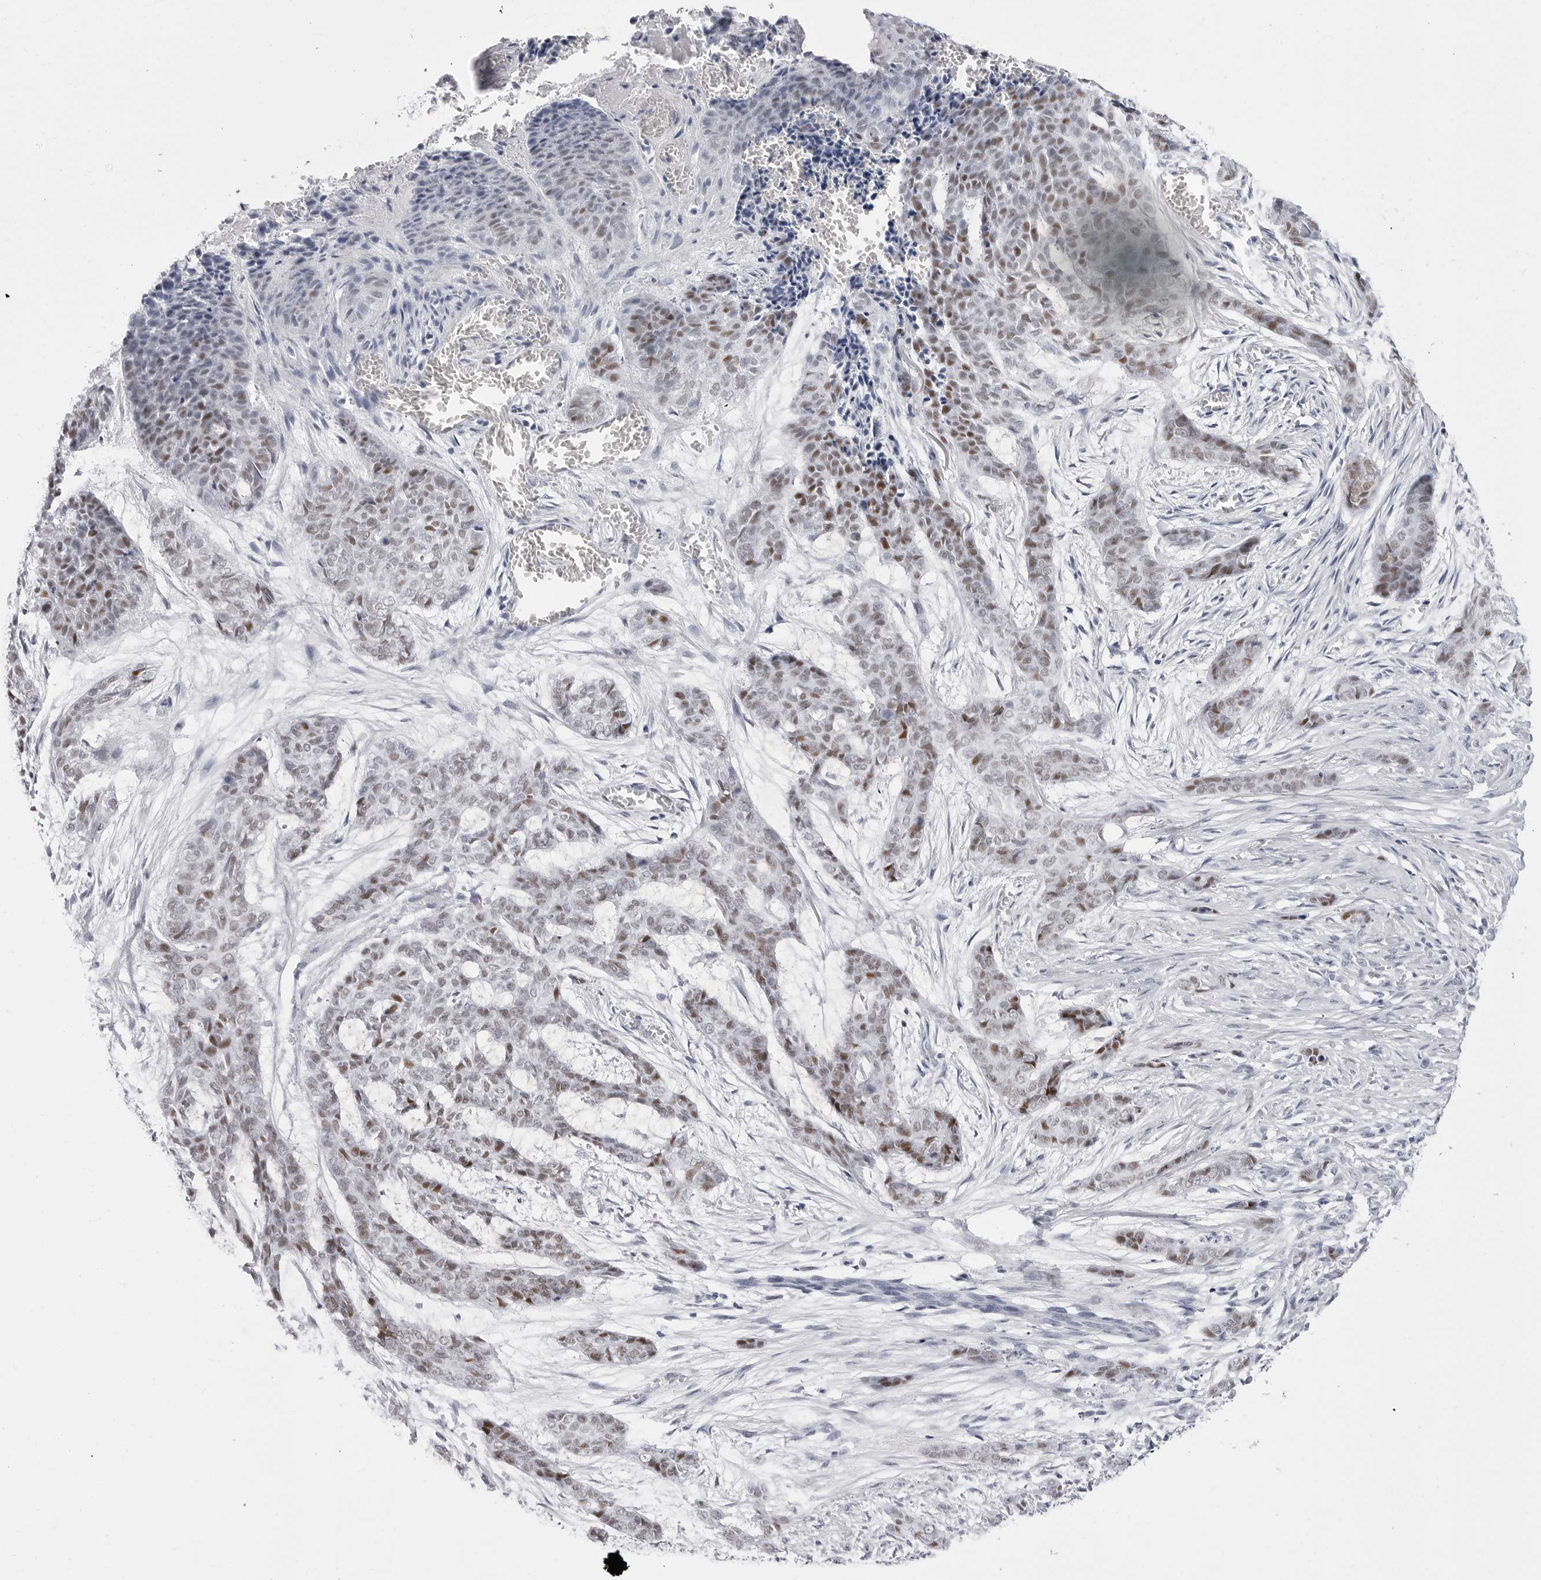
{"staining": {"intensity": "moderate", "quantity": "25%-75%", "location": "nuclear"}, "tissue": "skin cancer", "cell_type": "Tumor cells", "image_type": "cancer", "snomed": [{"axis": "morphology", "description": "Basal cell carcinoma"}, {"axis": "topography", "description": "Skin"}], "caption": "Tumor cells exhibit medium levels of moderate nuclear staining in about 25%-75% of cells in basal cell carcinoma (skin). (DAB (3,3'-diaminobenzidine) IHC with brightfield microscopy, high magnification).", "gene": "NASP", "patient": {"sex": "female", "age": 64}}